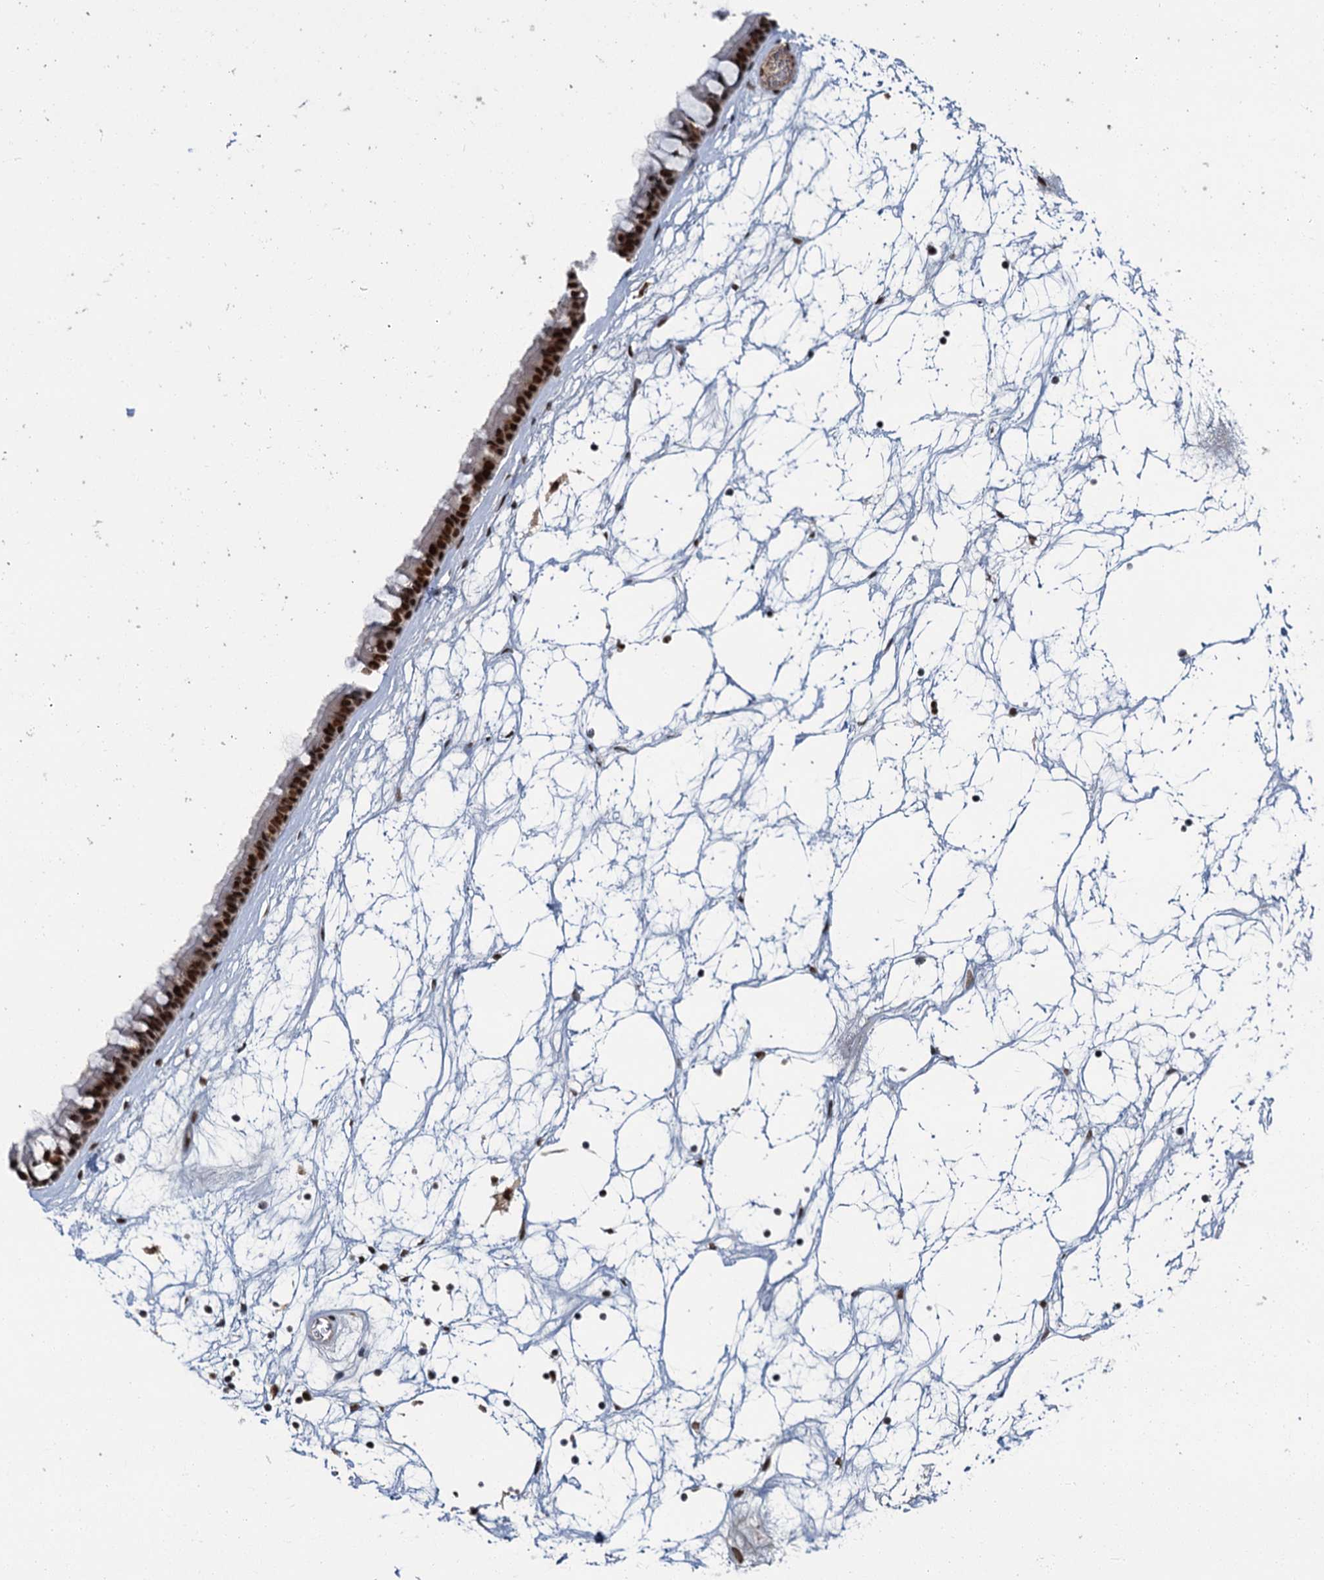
{"staining": {"intensity": "strong", "quantity": ">75%", "location": "nuclear"}, "tissue": "nasopharynx", "cell_type": "Respiratory epithelial cells", "image_type": "normal", "snomed": [{"axis": "morphology", "description": "Normal tissue, NOS"}, {"axis": "topography", "description": "Nasopharynx"}], "caption": "Immunohistochemistry (IHC) histopathology image of unremarkable nasopharynx: nasopharynx stained using immunohistochemistry demonstrates high levels of strong protein expression localized specifically in the nuclear of respiratory epithelial cells, appearing as a nuclear brown color.", "gene": "PPHLN1", "patient": {"sex": "male", "age": 64}}